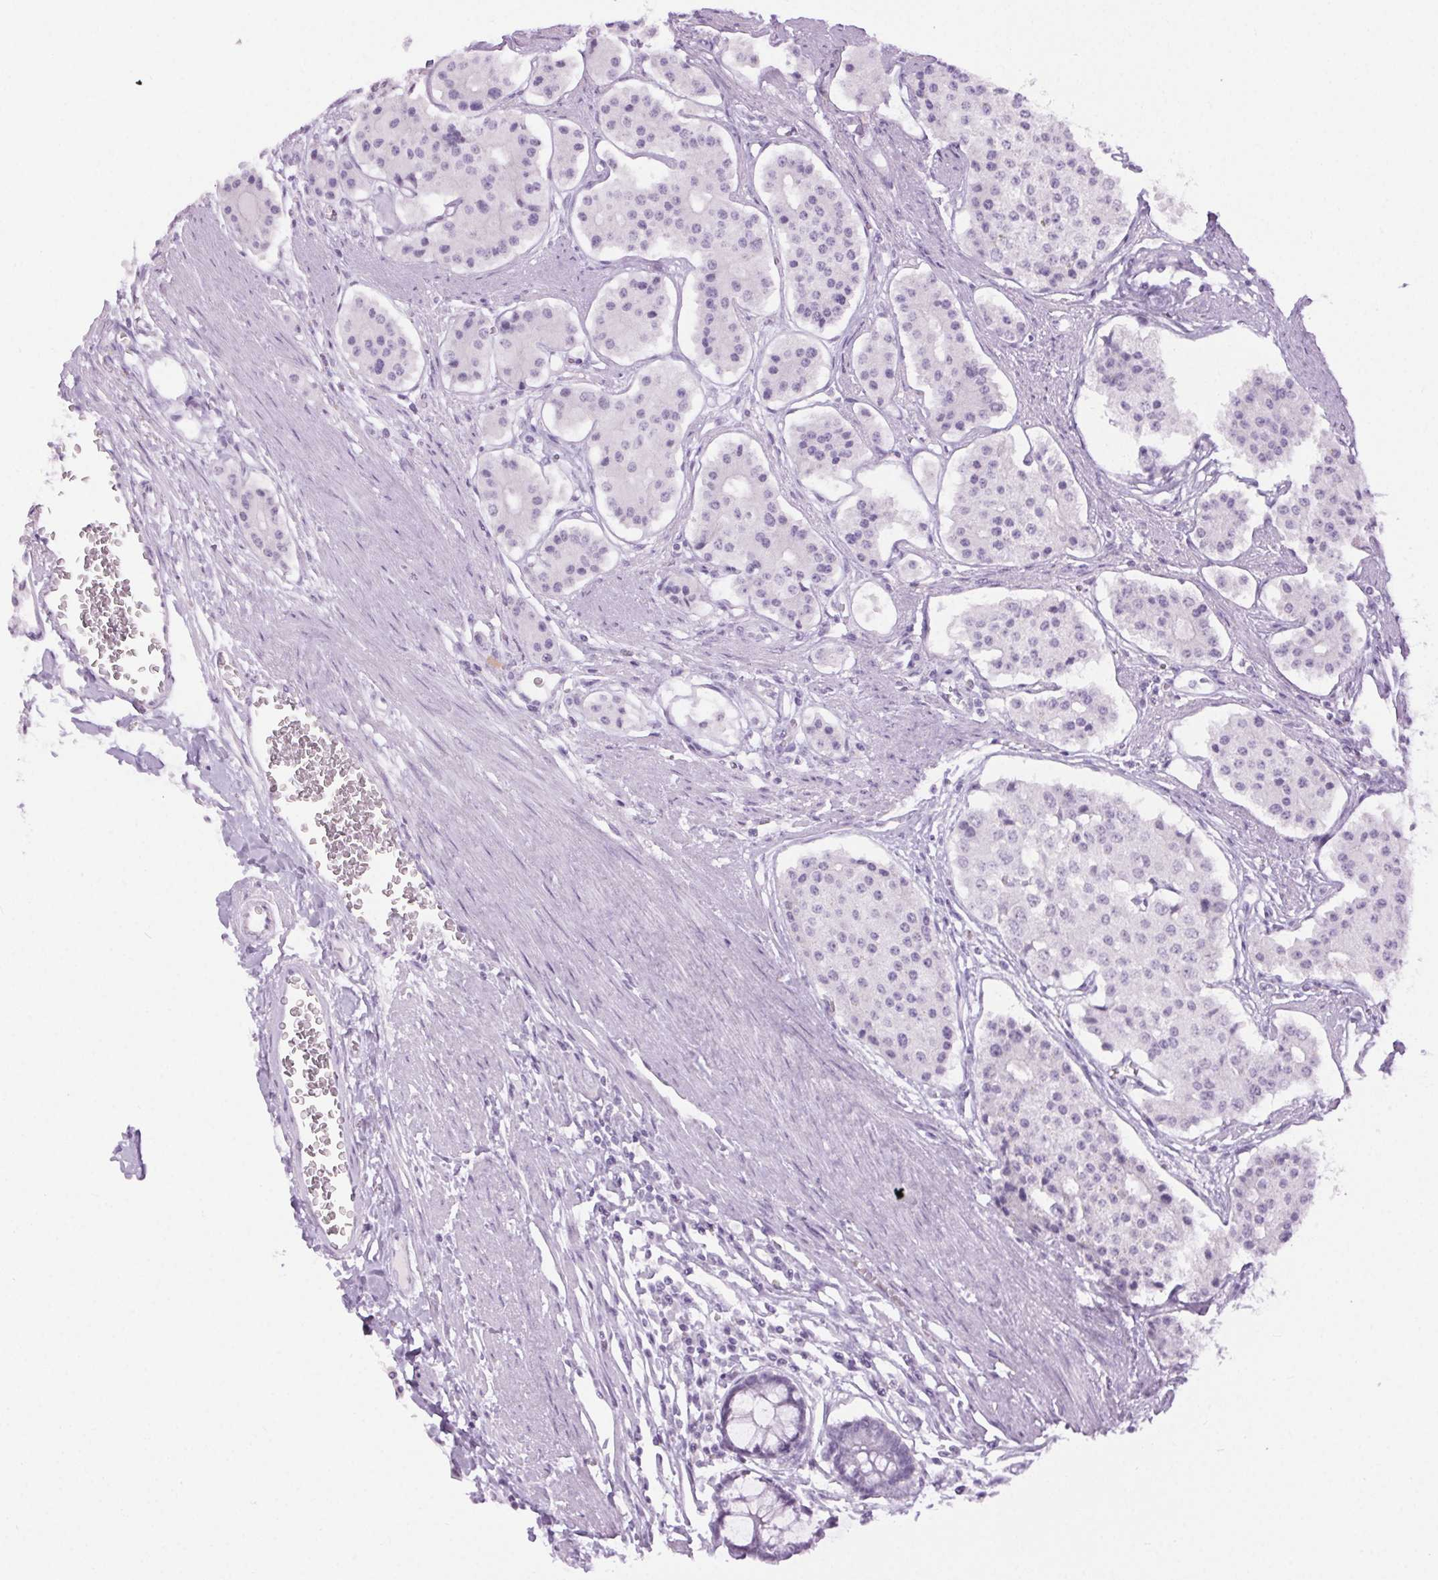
{"staining": {"intensity": "negative", "quantity": "none", "location": "none"}, "tissue": "carcinoid", "cell_type": "Tumor cells", "image_type": "cancer", "snomed": [{"axis": "morphology", "description": "Carcinoid, malignant, NOS"}, {"axis": "topography", "description": "Small intestine"}], "caption": "Human carcinoid (malignant) stained for a protein using immunohistochemistry (IHC) exhibits no expression in tumor cells.", "gene": "BEND2", "patient": {"sex": "female", "age": 65}}